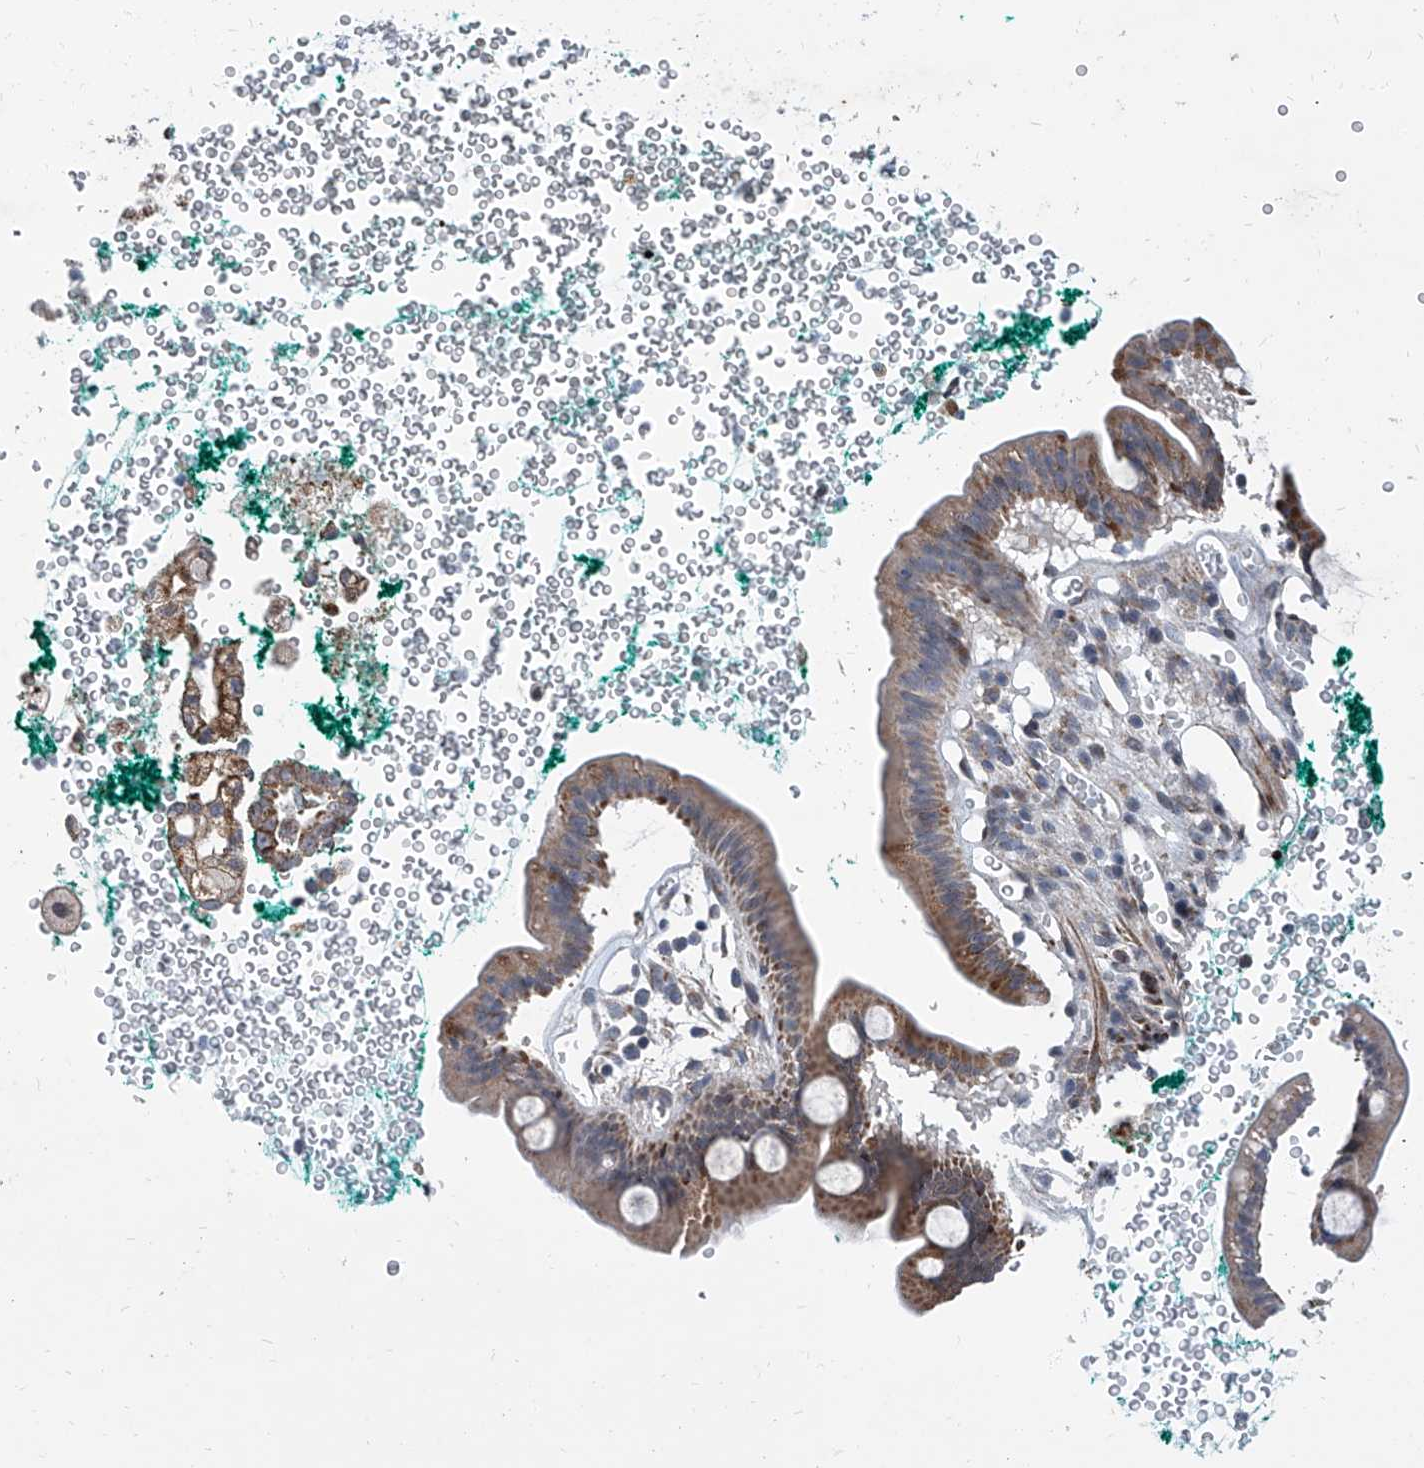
{"staining": {"intensity": "moderate", "quantity": ">75%", "location": "cytoplasmic/membranous"}, "tissue": "pancreatic cancer", "cell_type": "Tumor cells", "image_type": "cancer", "snomed": [{"axis": "morphology", "description": "Adenocarcinoma, NOS"}, {"axis": "topography", "description": "Pancreas"}], "caption": "DAB immunohistochemical staining of adenocarcinoma (pancreatic) reveals moderate cytoplasmic/membranous protein expression in approximately >75% of tumor cells.", "gene": "USP48", "patient": {"sex": "male", "age": 53}}